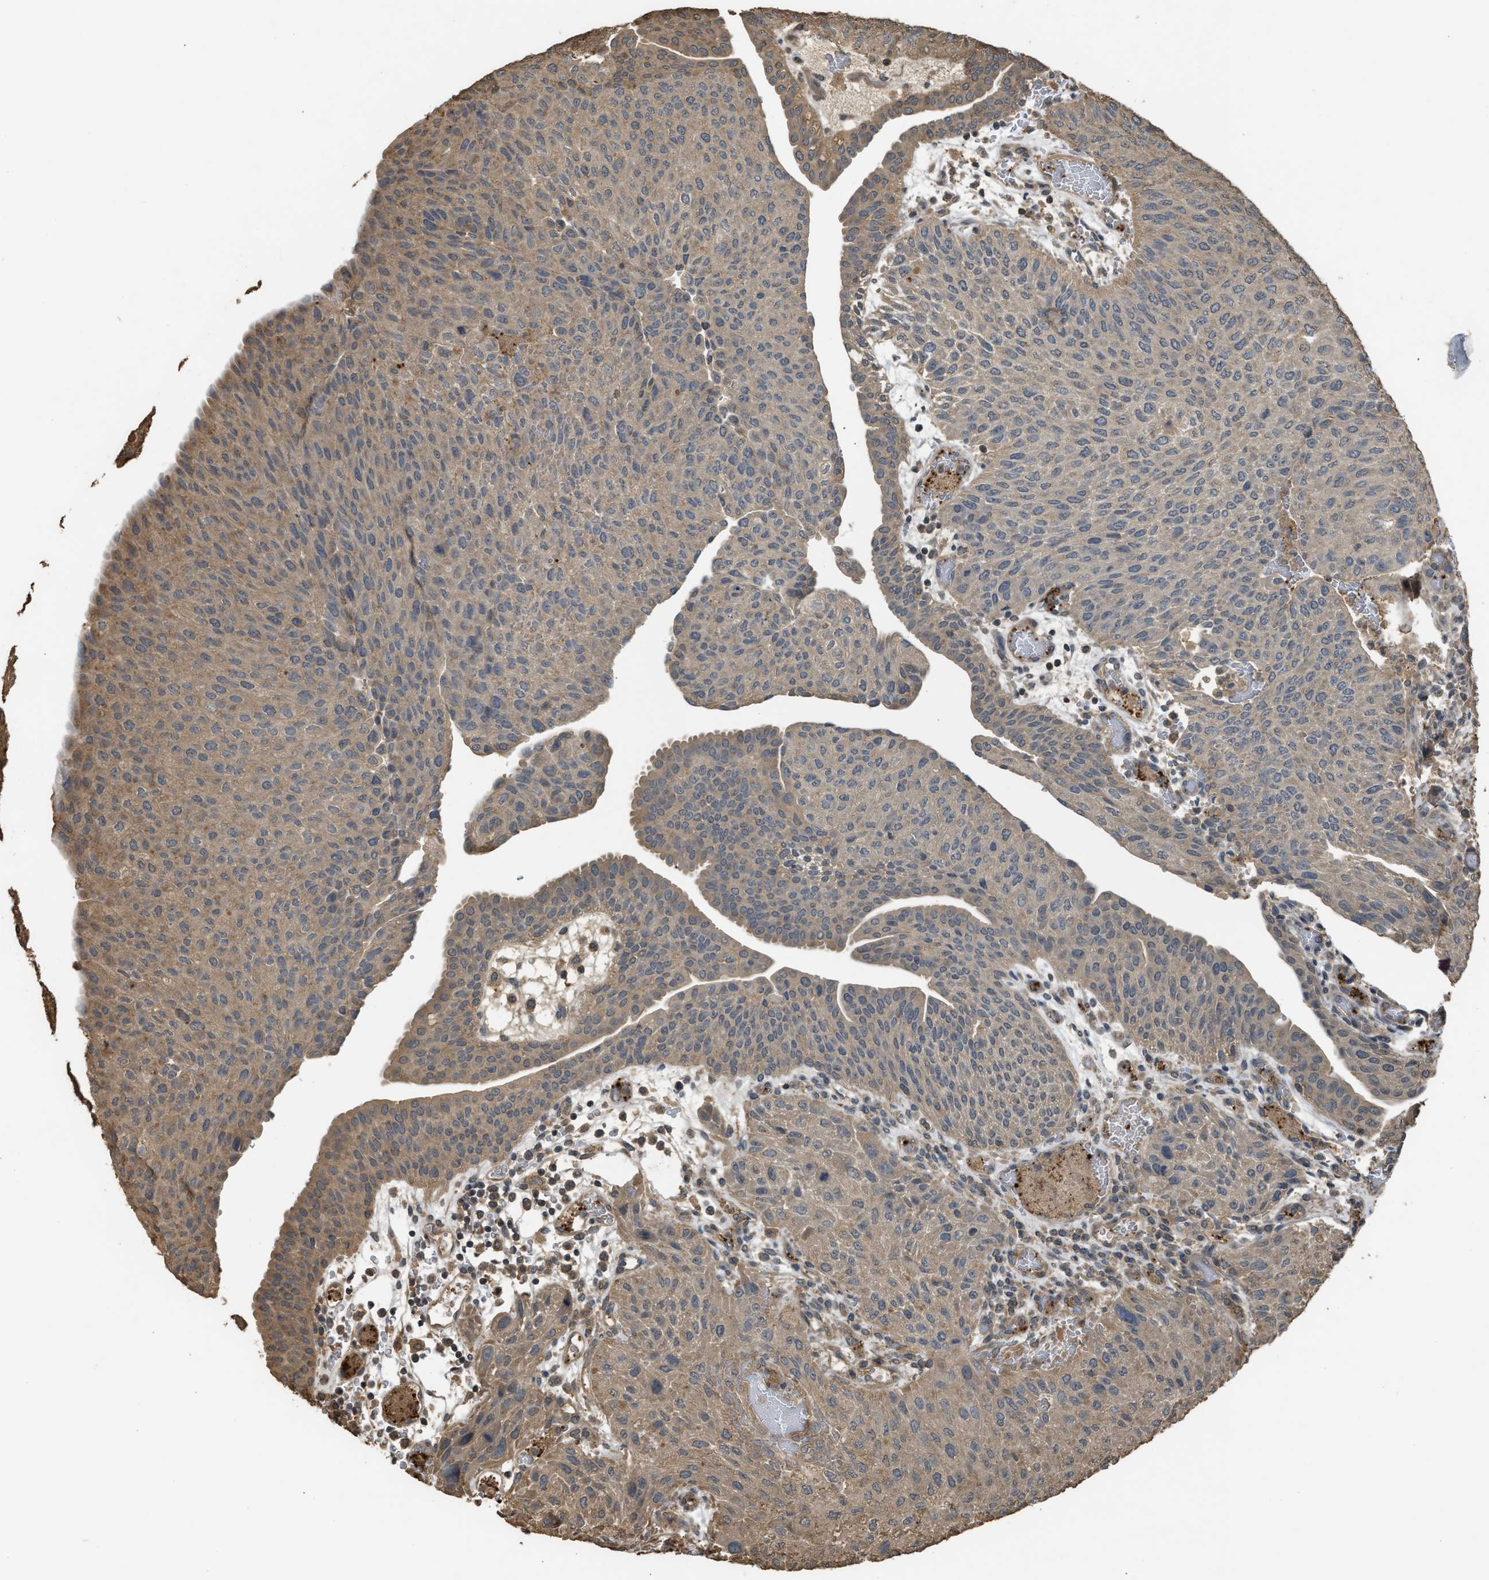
{"staining": {"intensity": "weak", "quantity": "<25%", "location": "cytoplasmic/membranous"}, "tissue": "urothelial cancer", "cell_type": "Tumor cells", "image_type": "cancer", "snomed": [{"axis": "morphology", "description": "Urothelial carcinoma, Low grade"}, {"axis": "morphology", "description": "Urothelial carcinoma, High grade"}, {"axis": "topography", "description": "Urinary bladder"}], "caption": "The photomicrograph reveals no significant staining in tumor cells of urothelial carcinoma (low-grade).", "gene": "ARHGDIA", "patient": {"sex": "male", "age": 35}}